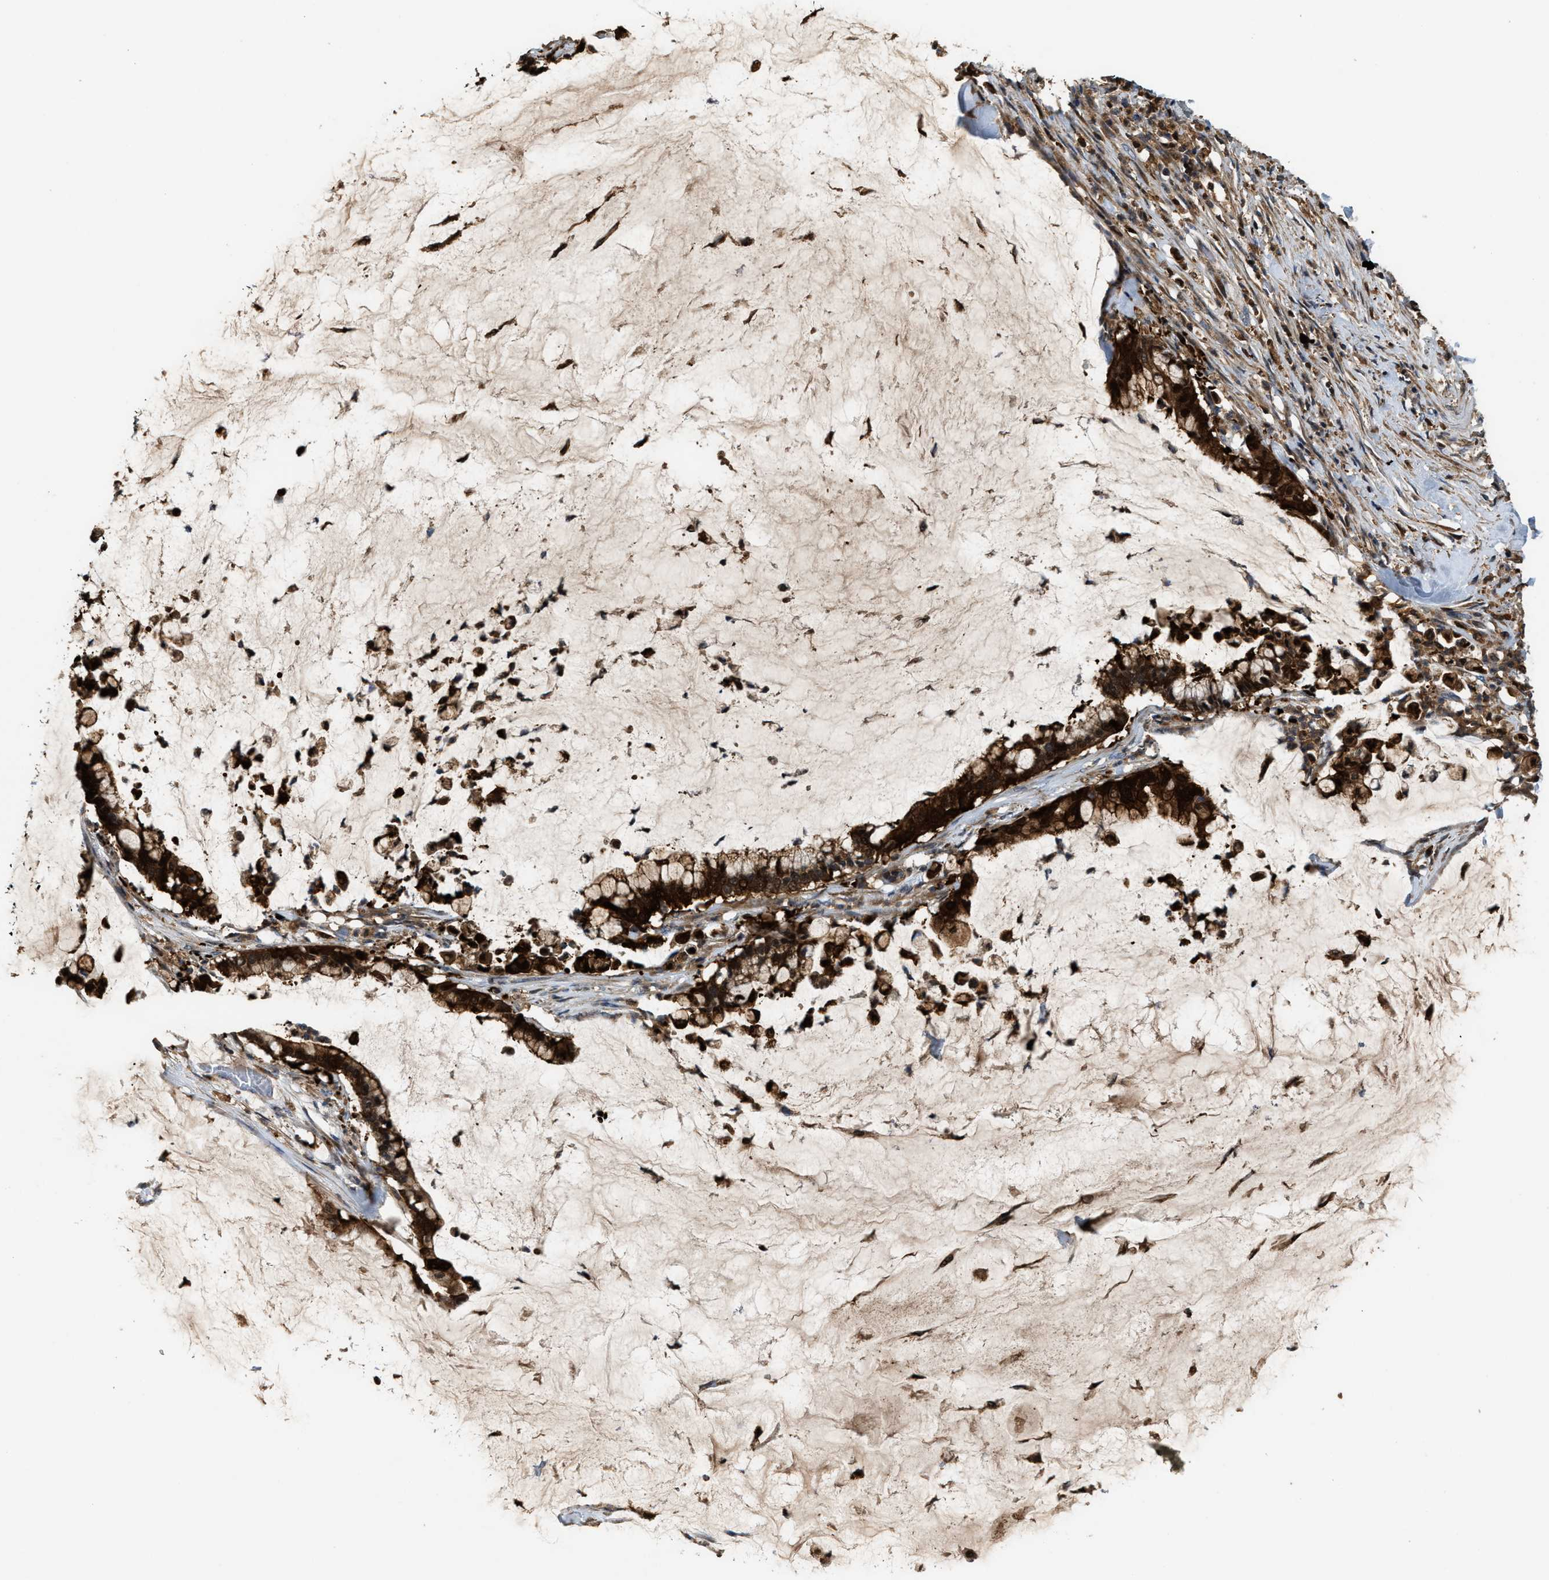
{"staining": {"intensity": "strong", "quantity": ">75%", "location": "cytoplasmic/membranous"}, "tissue": "pancreatic cancer", "cell_type": "Tumor cells", "image_type": "cancer", "snomed": [{"axis": "morphology", "description": "Adenocarcinoma, NOS"}, {"axis": "topography", "description": "Pancreas"}], "caption": "Protein staining of pancreatic cancer tissue reveals strong cytoplasmic/membranous expression in about >75% of tumor cells.", "gene": "SERPINB5", "patient": {"sex": "male", "age": 41}}